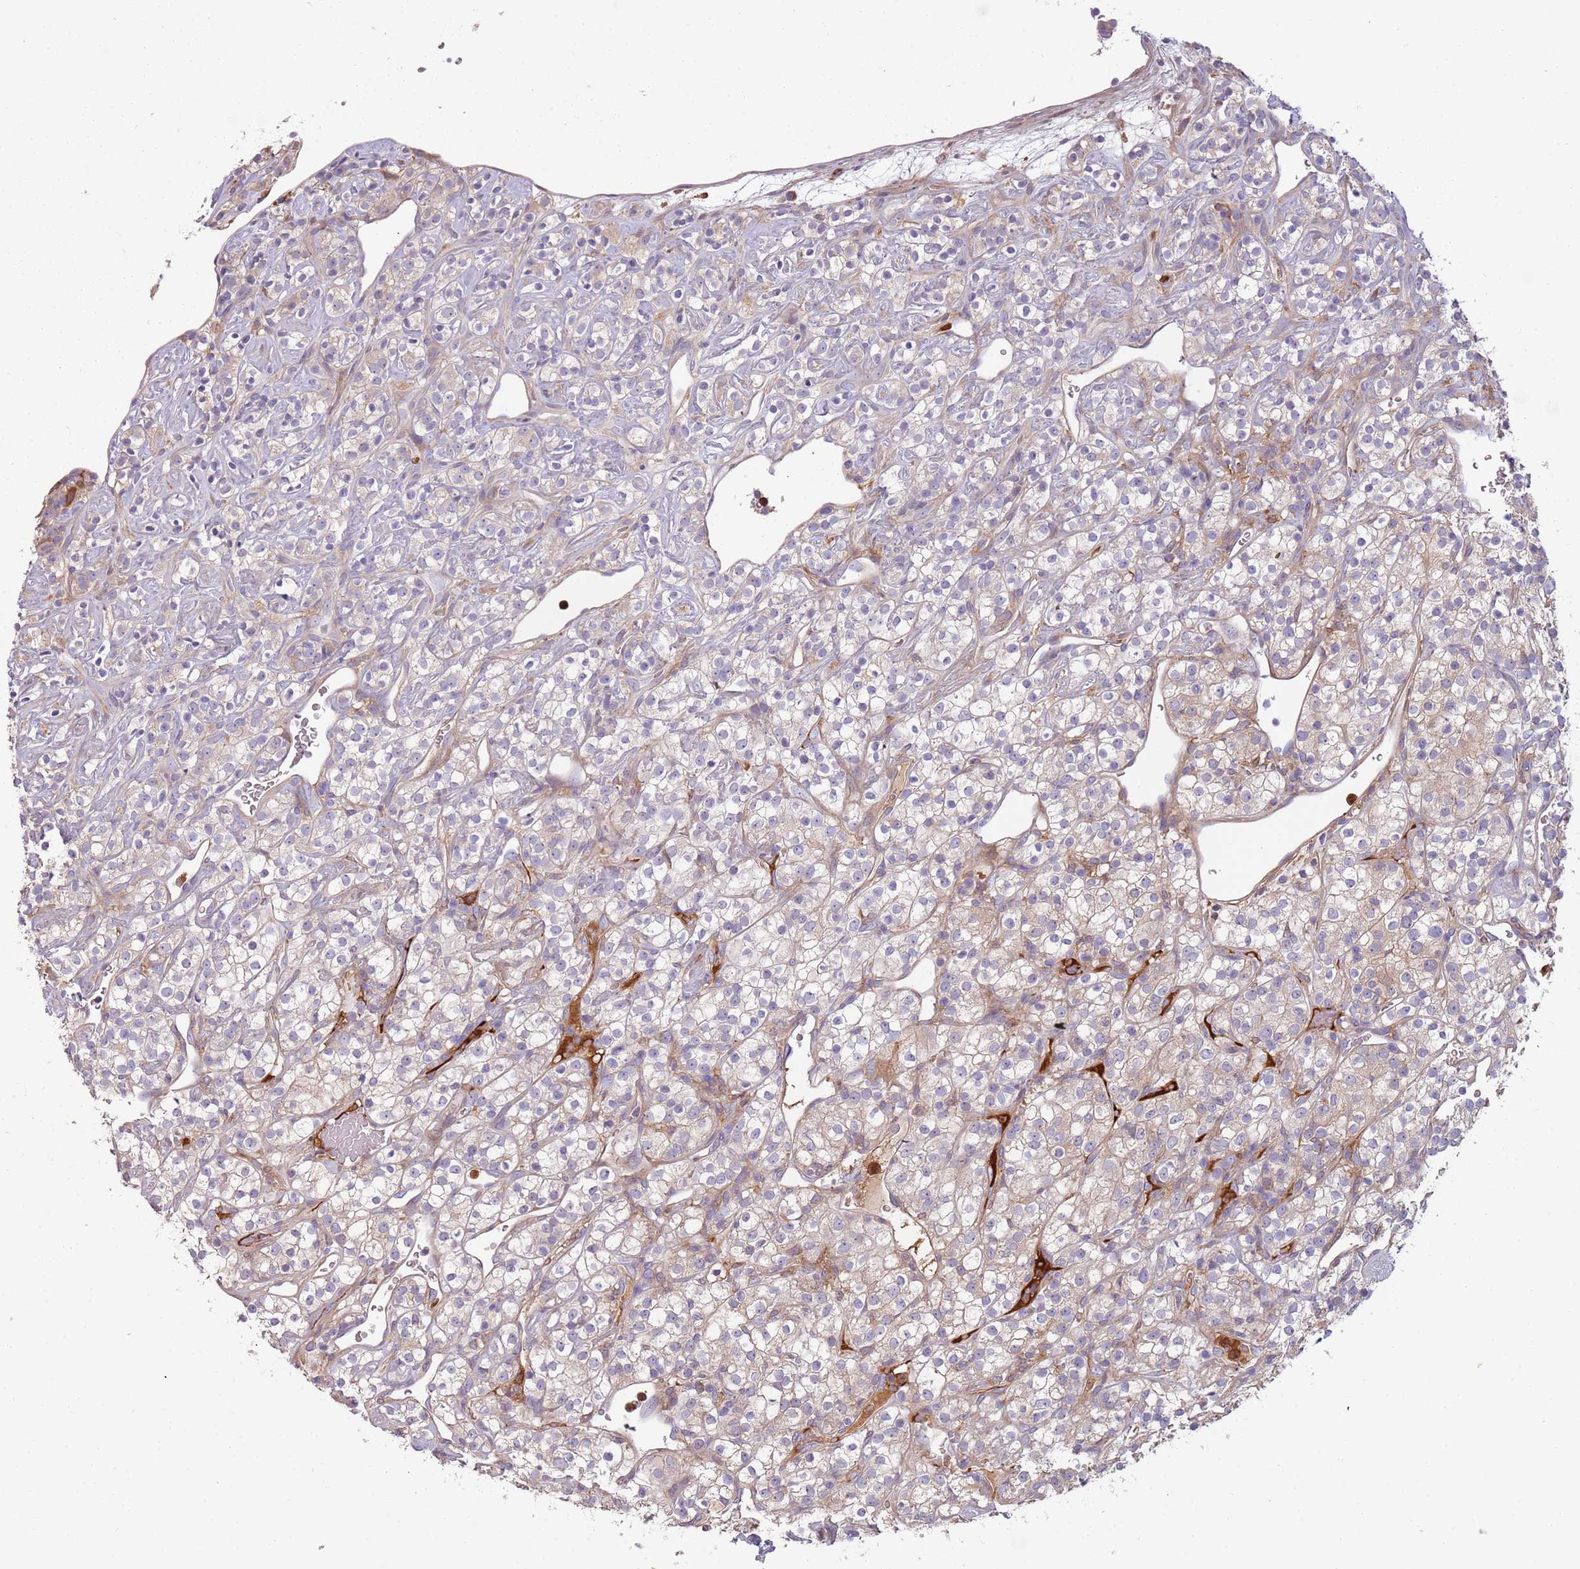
{"staining": {"intensity": "weak", "quantity": "<25%", "location": "cytoplasmic/membranous"}, "tissue": "renal cancer", "cell_type": "Tumor cells", "image_type": "cancer", "snomed": [{"axis": "morphology", "description": "Adenocarcinoma, NOS"}, {"axis": "topography", "description": "Kidney"}], "caption": "IHC micrograph of neoplastic tissue: human renal adenocarcinoma stained with DAB shows no significant protein staining in tumor cells.", "gene": "NADK", "patient": {"sex": "male", "age": 77}}